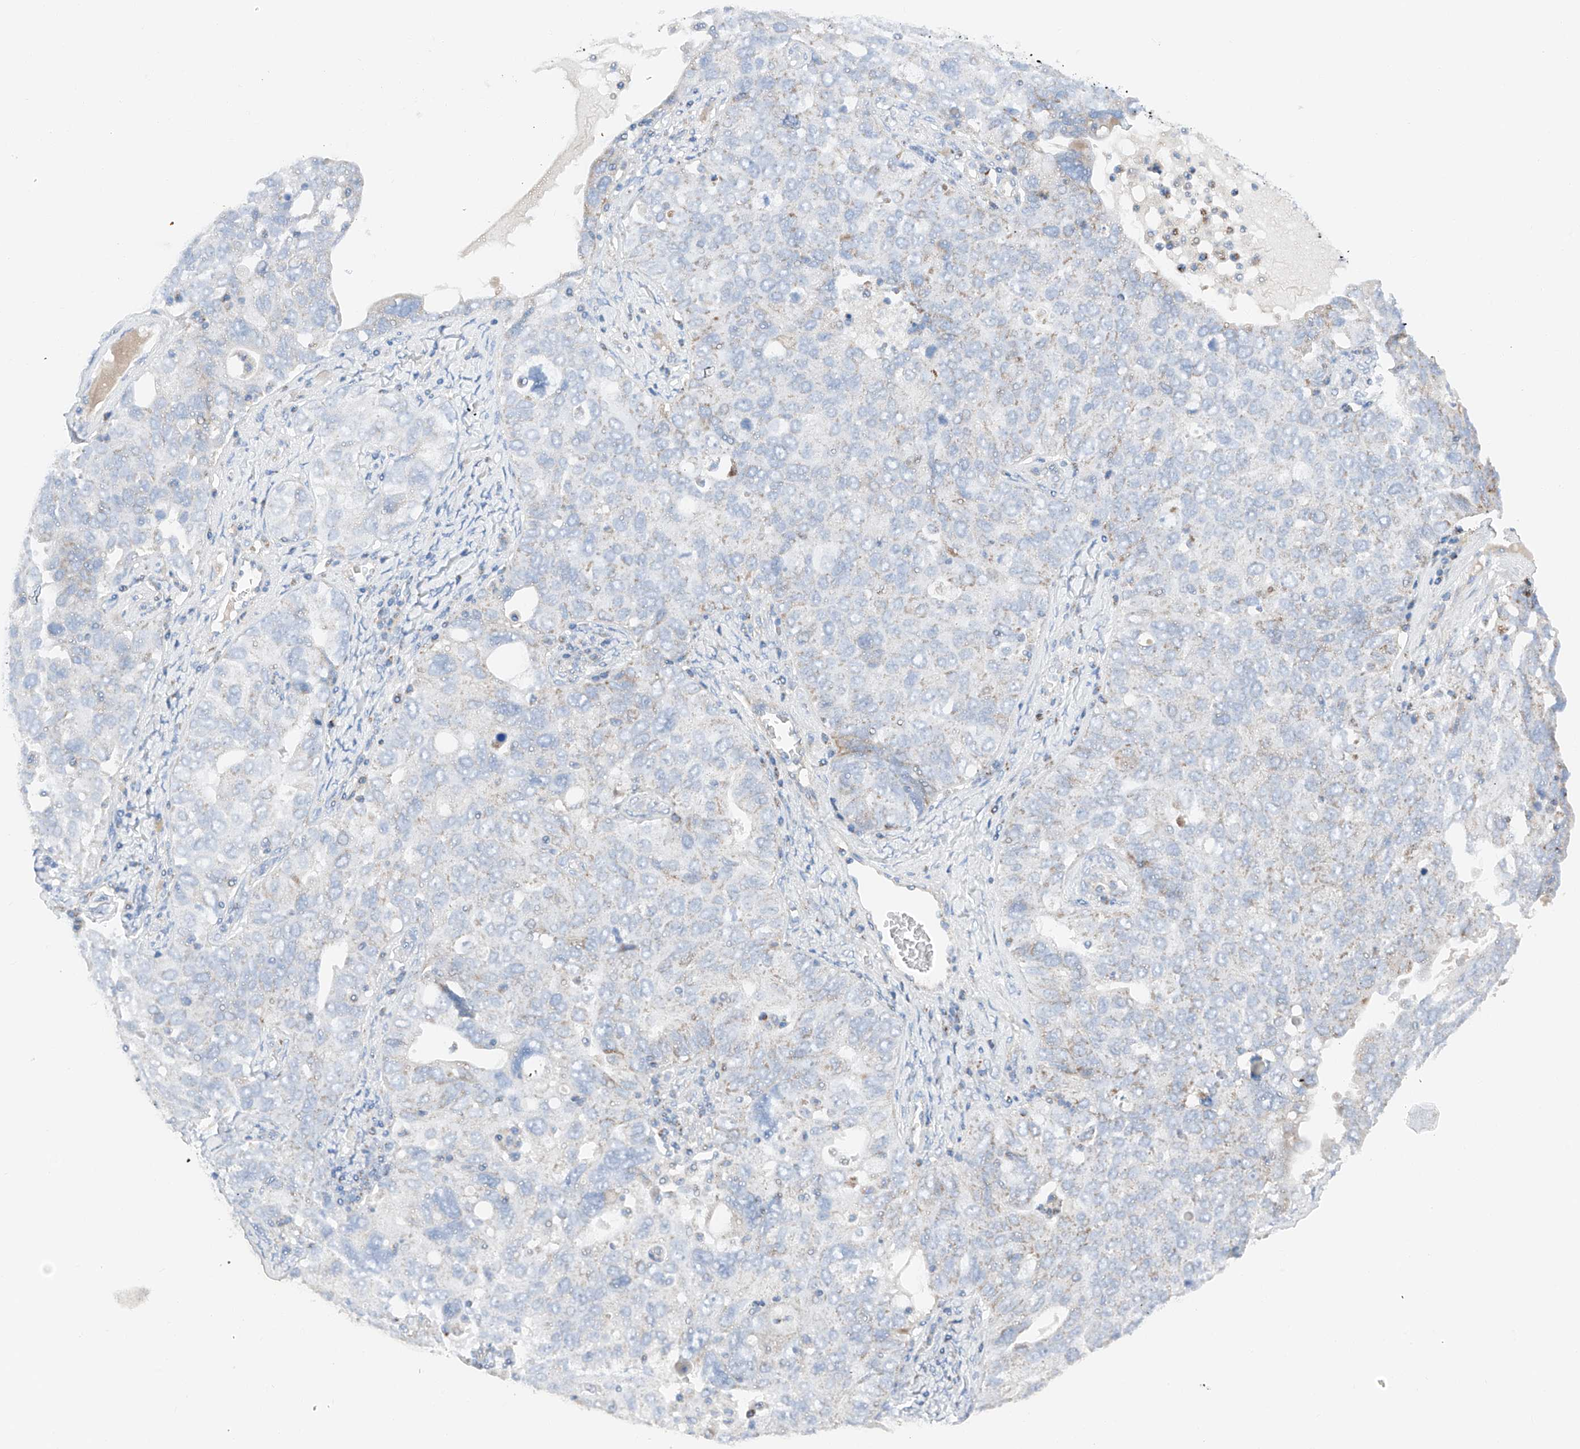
{"staining": {"intensity": "negative", "quantity": "none", "location": "none"}, "tissue": "ovarian cancer", "cell_type": "Tumor cells", "image_type": "cancer", "snomed": [{"axis": "morphology", "description": "Carcinoma, endometroid"}, {"axis": "topography", "description": "Ovary"}], "caption": "This is an IHC photomicrograph of ovarian cancer (endometroid carcinoma). There is no positivity in tumor cells.", "gene": "MRAP", "patient": {"sex": "female", "age": 62}}